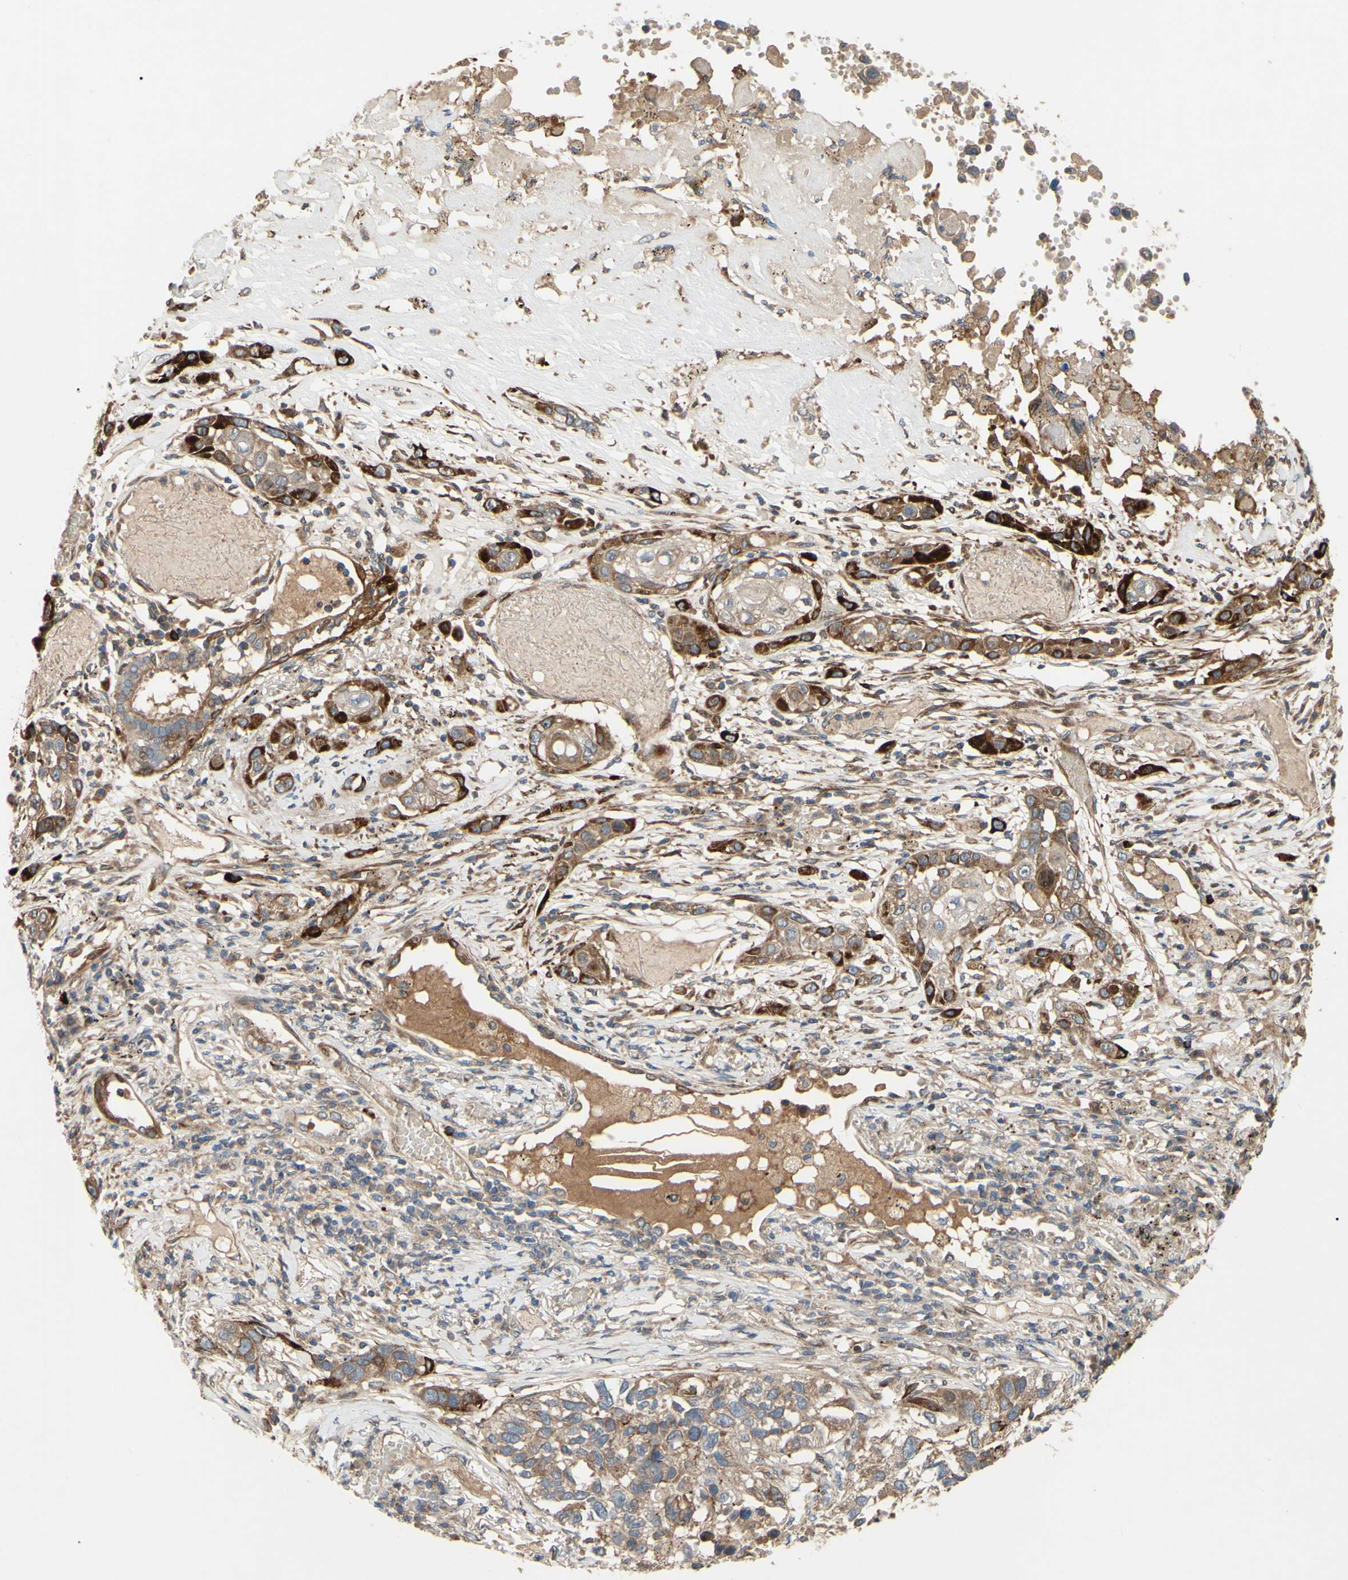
{"staining": {"intensity": "strong", "quantity": ">75%", "location": "cytoplasmic/membranous"}, "tissue": "lung cancer", "cell_type": "Tumor cells", "image_type": "cancer", "snomed": [{"axis": "morphology", "description": "Squamous cell carcinoma, NOS"}, {"axis": "topography", "description": "Lung"}], "caption": "Immunohistochemistry (IHC) micrograph of human lung squamous cell carcinoma stained for a protein (brown), which reveals high levels of strong cytoplasmic/membranous expression in about >75% of tumor cells.", "gene": "SPTLC1", "patient": {"sex": "male", "age": 71}}